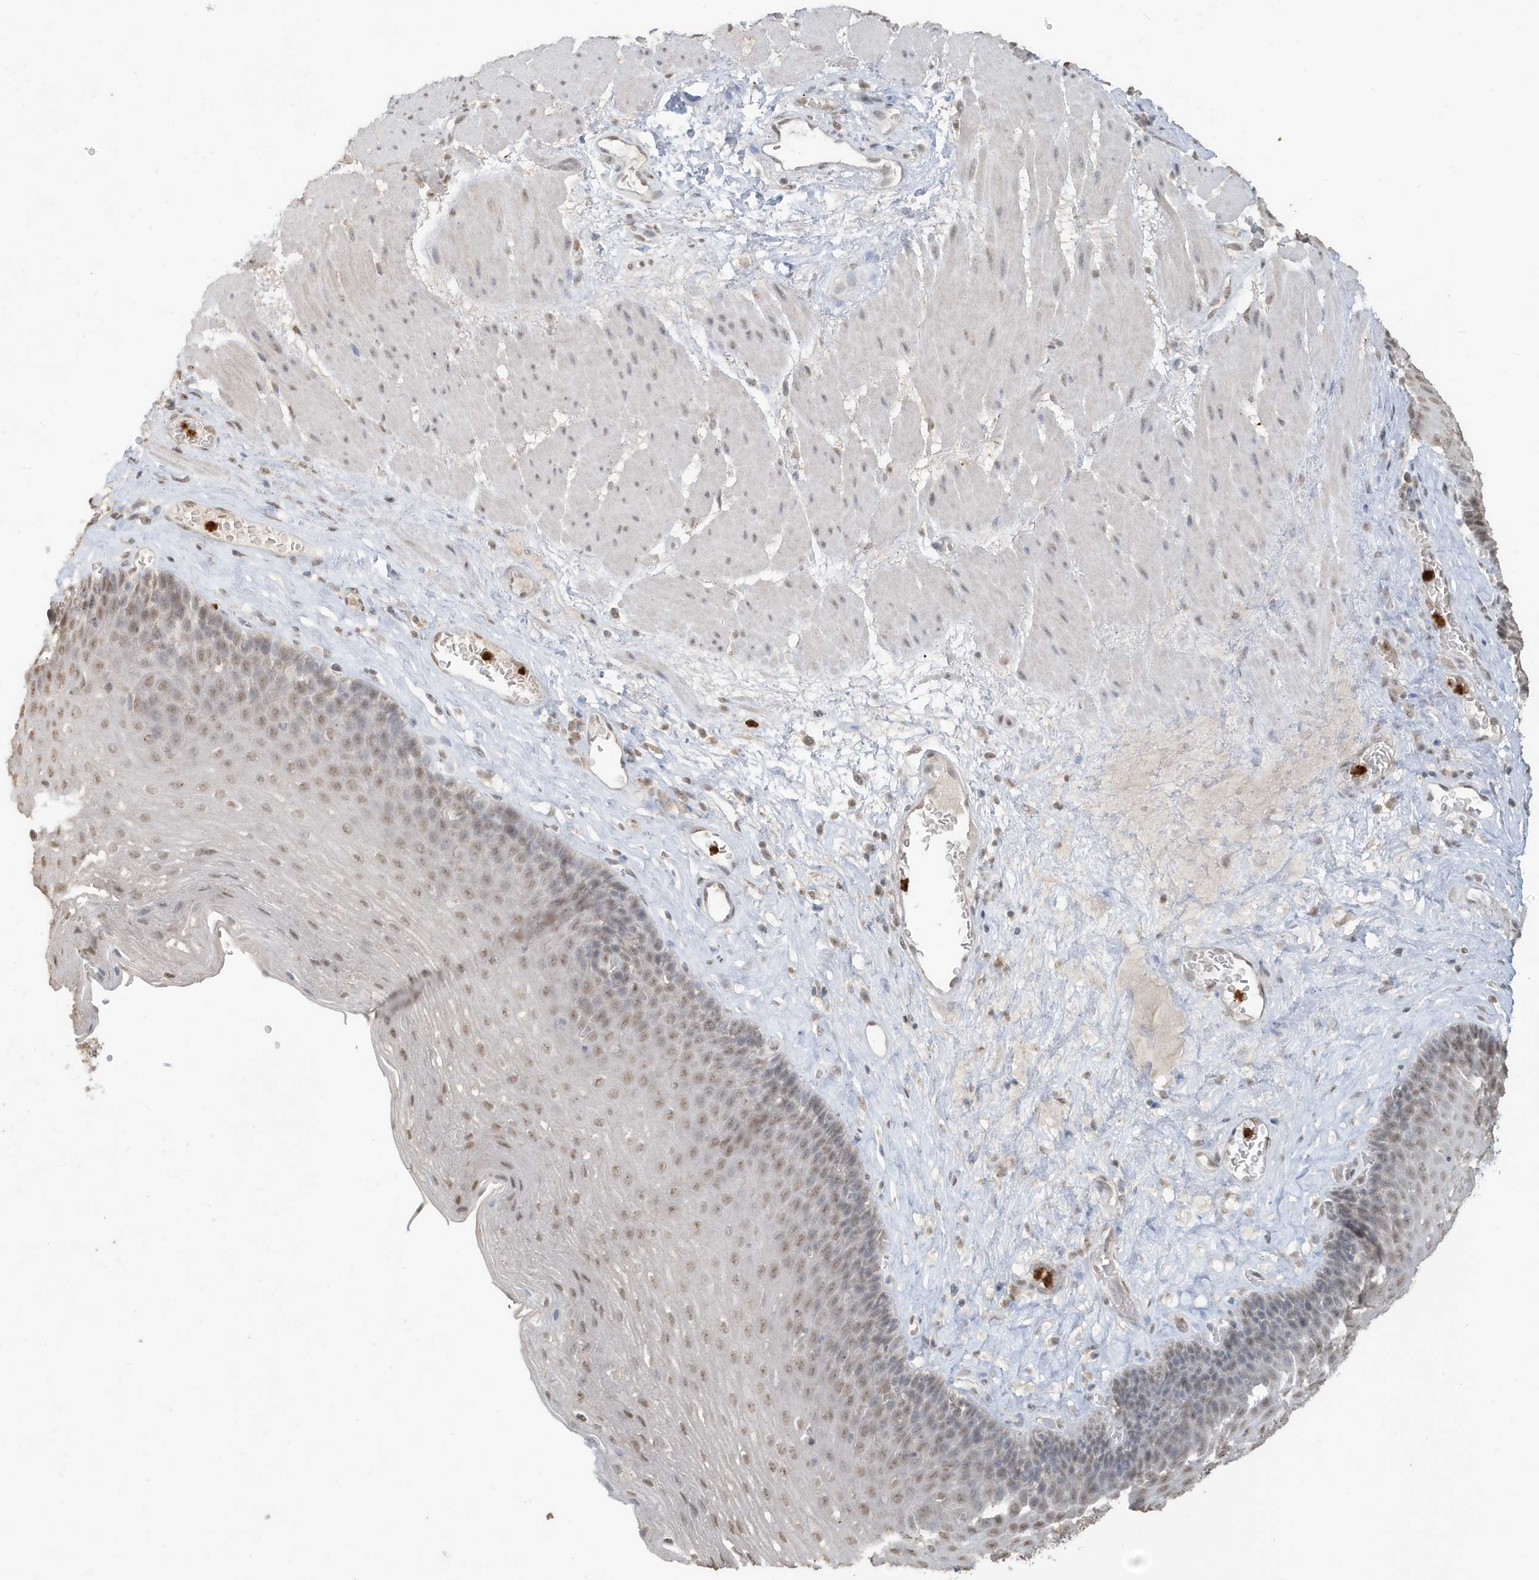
{"staining": {"intensity": "weak", "quantity": "25%-75%", "location": "nuclear"}, "tissue": "esophagus", "cell_type": "Squamous epithelial cells", "image_type": "normal", "snomed": [{"axis": "morphology", "description": "Normal tissue, NOS"}, {"axis": "topography", "description": "Esophagus"}], "caption": "Protein expression by IHC demonstrates weak nuclear positivity in approximately 25%-75% of squamous epithelial cells in benign esophagus.", "gene": "DEFA1", "patient": {"sex": "female", "age": 66}}